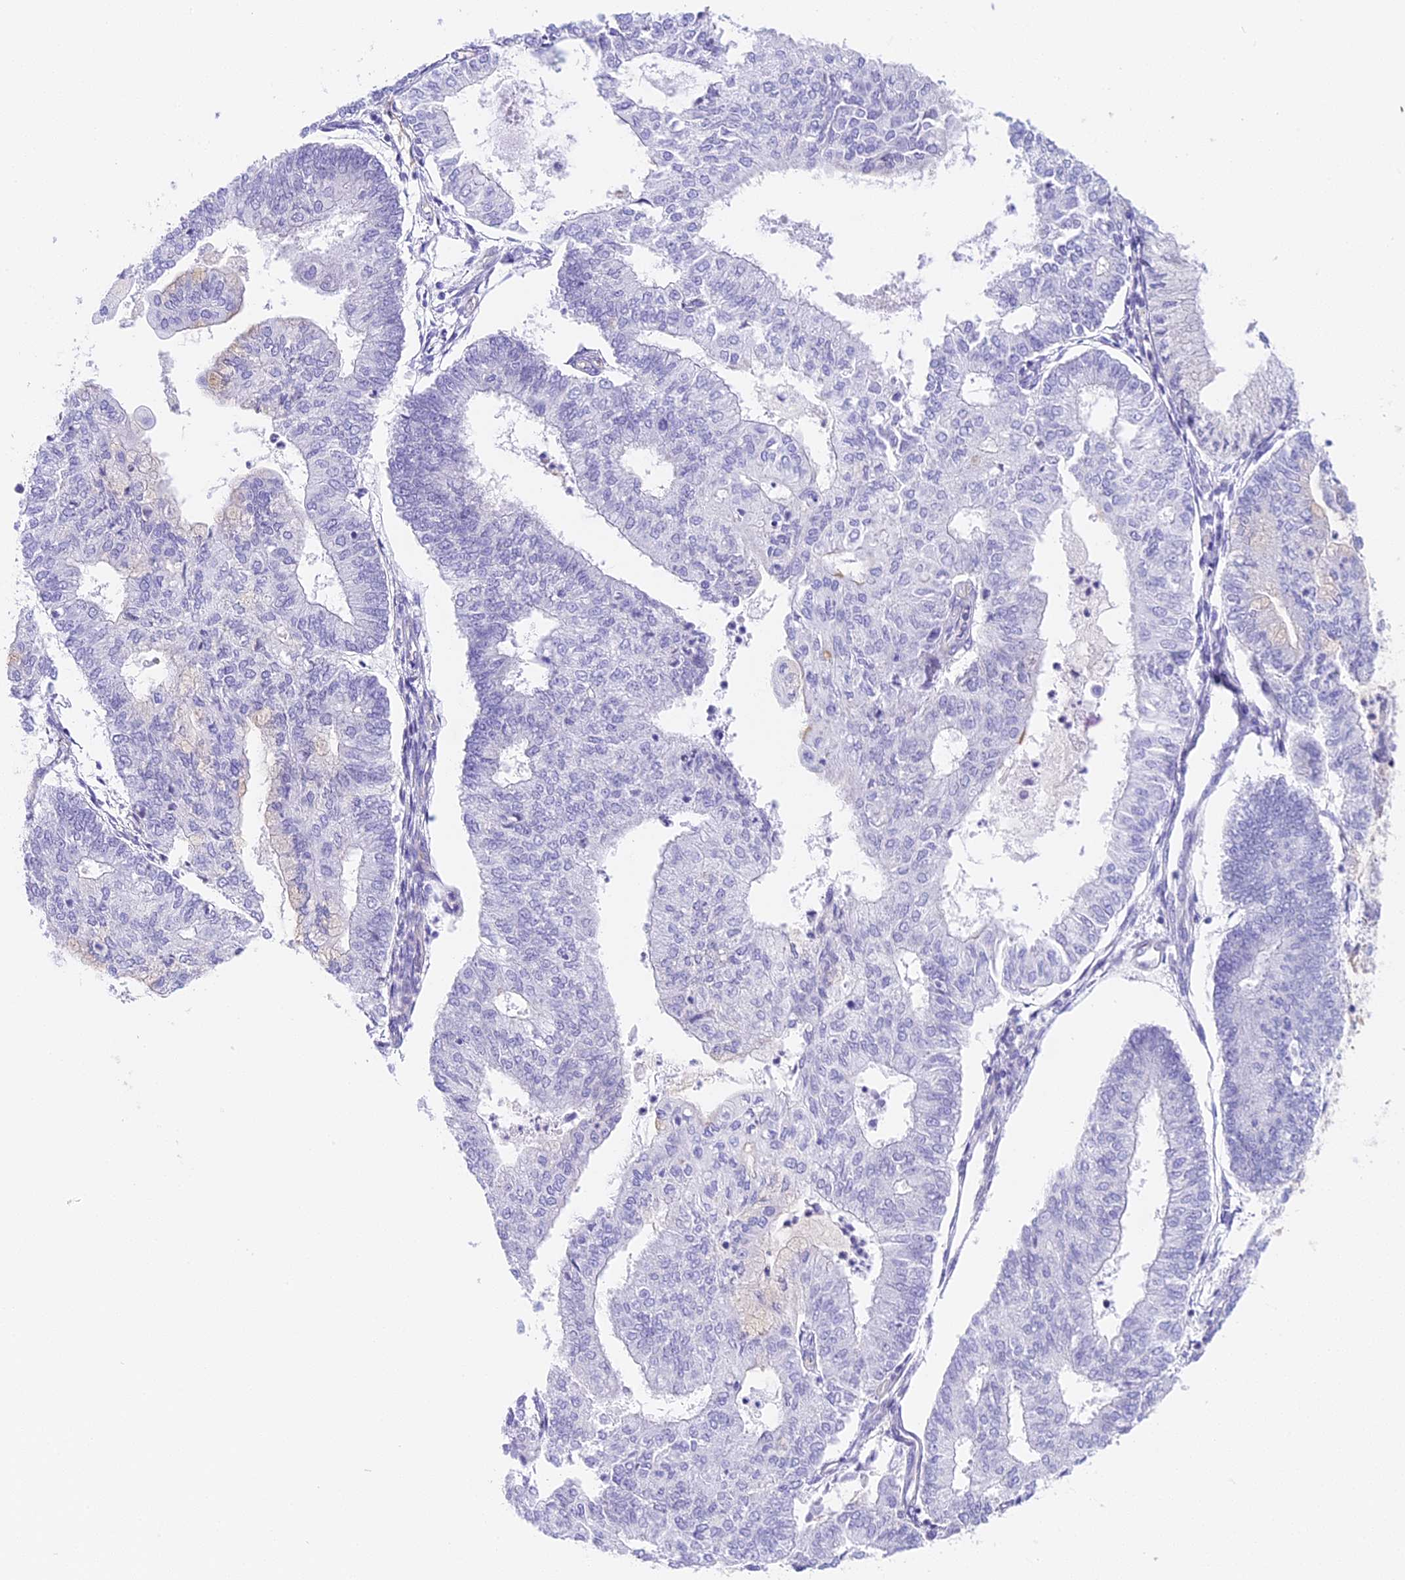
{"staining": {"intensity": "negative", "quantity": "none", "location": "none"}, "tissue": "endometrial cancer", "cell_type": "Tumor cells", "image_type": "cancer", "snomed": [{"axis": "morphology", "description": "Adenocarcinoma, NOS"}, {"axis": "topography", "description": "Endometrium"}], "caption": "Tumor cells show no significant protein positivity in endometrial cancer (adenocarcinoma). (DAB immunohistochemistry visualized using brightfield microscopy, high magnification).", "gene": "HOMER3", "patient": {"sex": "female", "age": 59}}